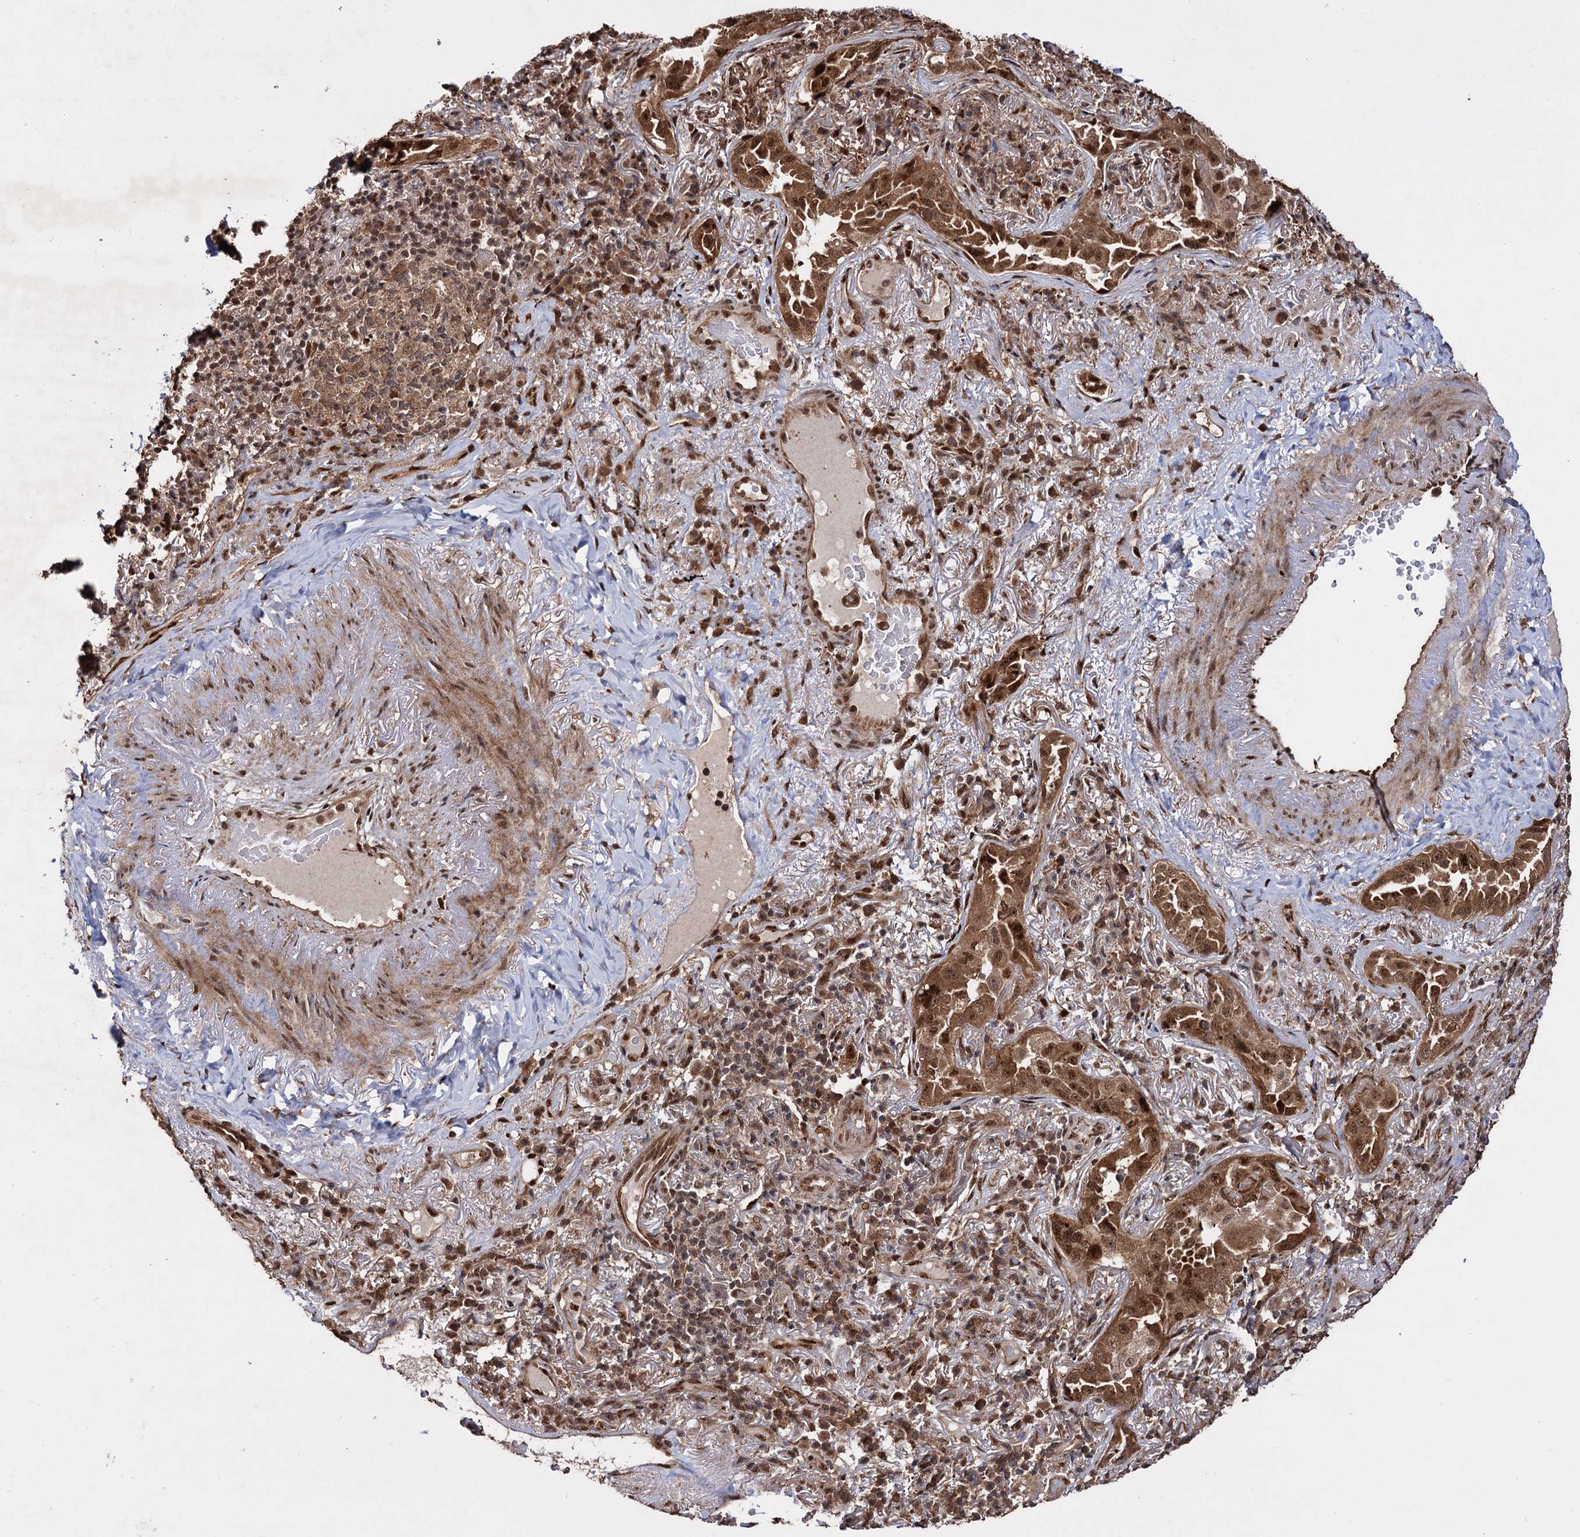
{"staining": {"intensity": "strong", "quantity": ">75%", "location": "cytoplasmic/membranous,nuclear"}, "tissue": "lung cancer", "cell_type": "Tumor cells", "image_type": "cancer", "snomed": [{"axis": "morphology", "description": "Adenocarcinoma, NOS"}, {"axis": "topography", "description": "Lung"}], "caption": "The photomicrograph demonstrates a brown stain indicating the presence of a protein in the cytoplasmic/membranous and nuclear of tumor cells in lung cancer (adenocarcinoma).", "gene": "PIGB", "patient": {"sex": "female", "age": 69}}